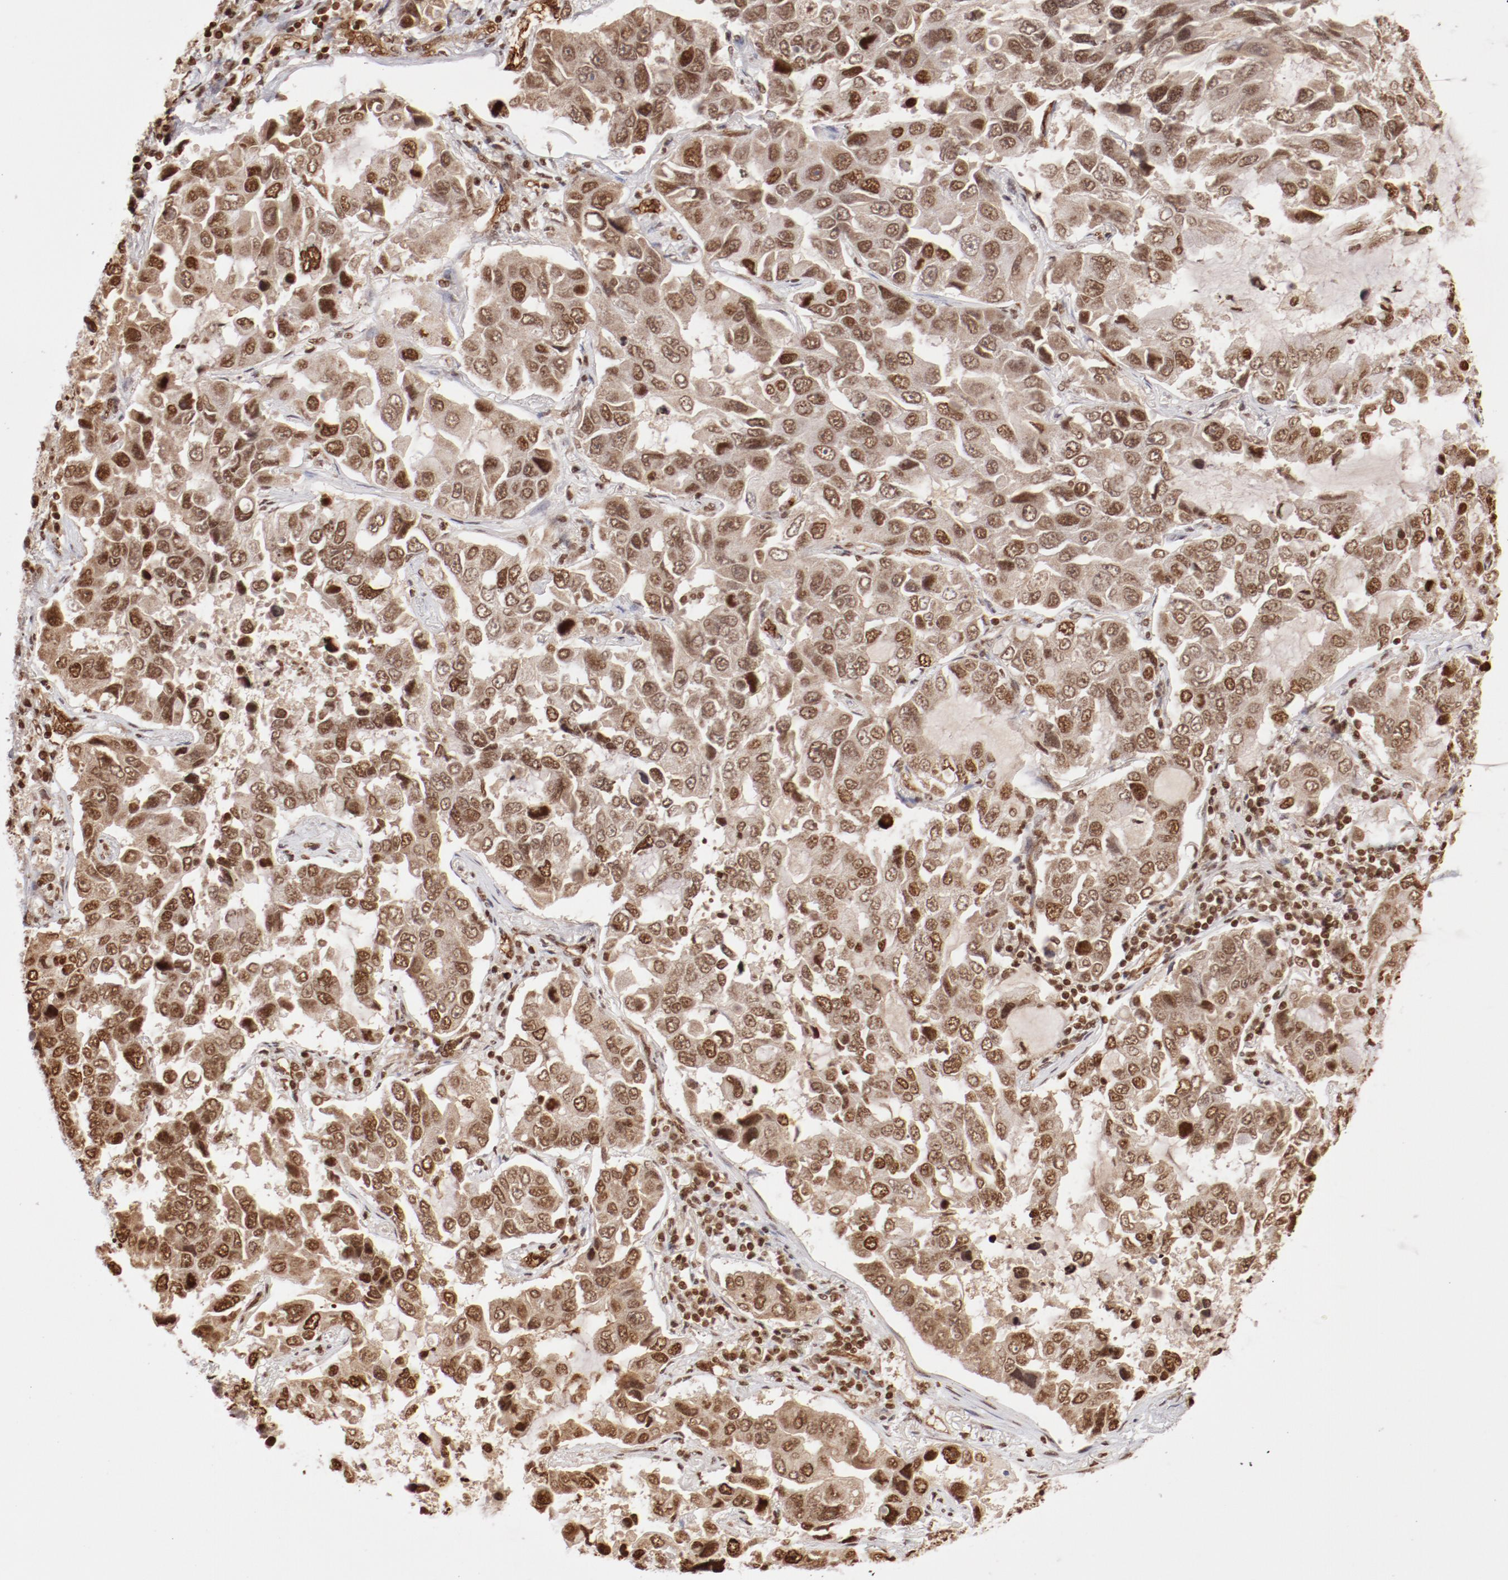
{"staining": {"intensity": "moderate", "quantity": ">75%", "location": "nuclear"}, "tissue": "lung cancer", "cell_type": "Tumor cells", "image_type": "cancer", "snomed": [{"axis": "morphology", "description": "Adenocarcinoma, NOS"}, {"axis": "topography", "description": "Lung"}], "caption": "Immunohistochemistry (DAB) staining of human adenocarcinoma (lung) reveals moderate nuclear protein expression in about >75% of tumor cells.", "gene": "ABL2", "patient": {"sex": "male", "age": 64}}